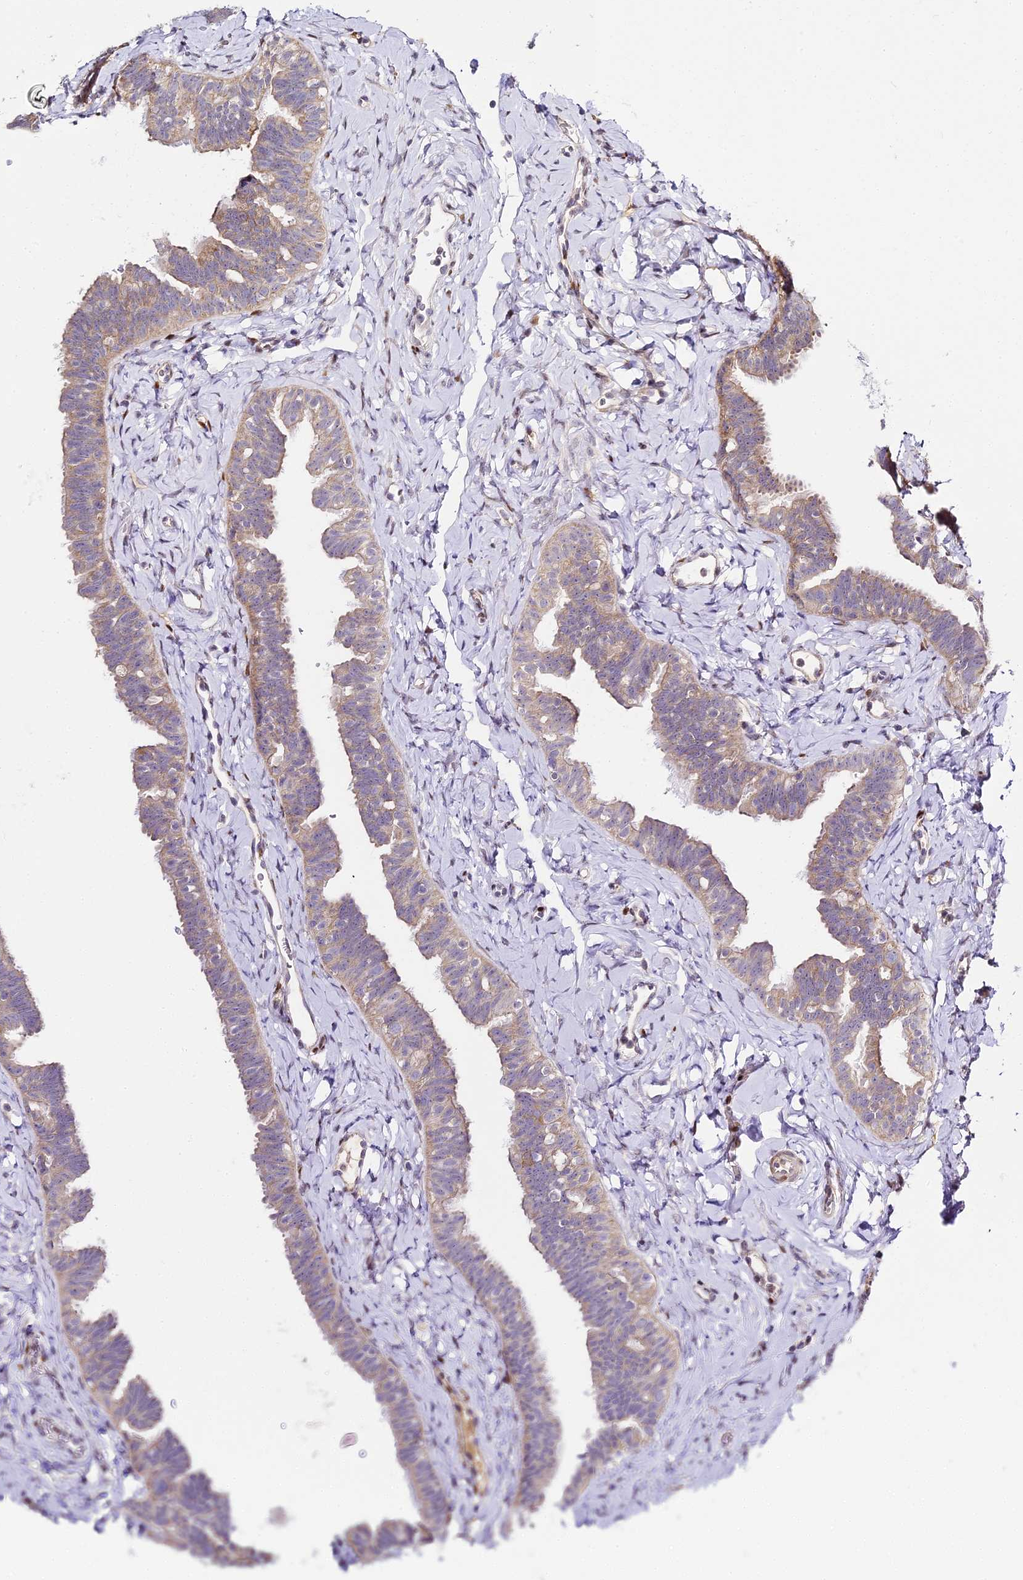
{"staining": {"intensity": "weak", "quantity": "25%-75%", "location": "cytoplasmic/membranous"}, "tissue": "fallopian tube", "cell_type": "Glandular cells", "image_type": "normal", "snomed": [{"axis": "morphology", "description": "Normal tissue, NOS"}, {"axis": "topography", "description": "Fallopian tube"}], "caption": "A micrograph showing weak cytoplasmic/membranous staining in about 25%-75% of glandular cells in unremarkable fallopian tube, as visualized by brown immunohistochemical staining.", "gene": "SERP1", "patient": {"sex": "female", "age": 65}}